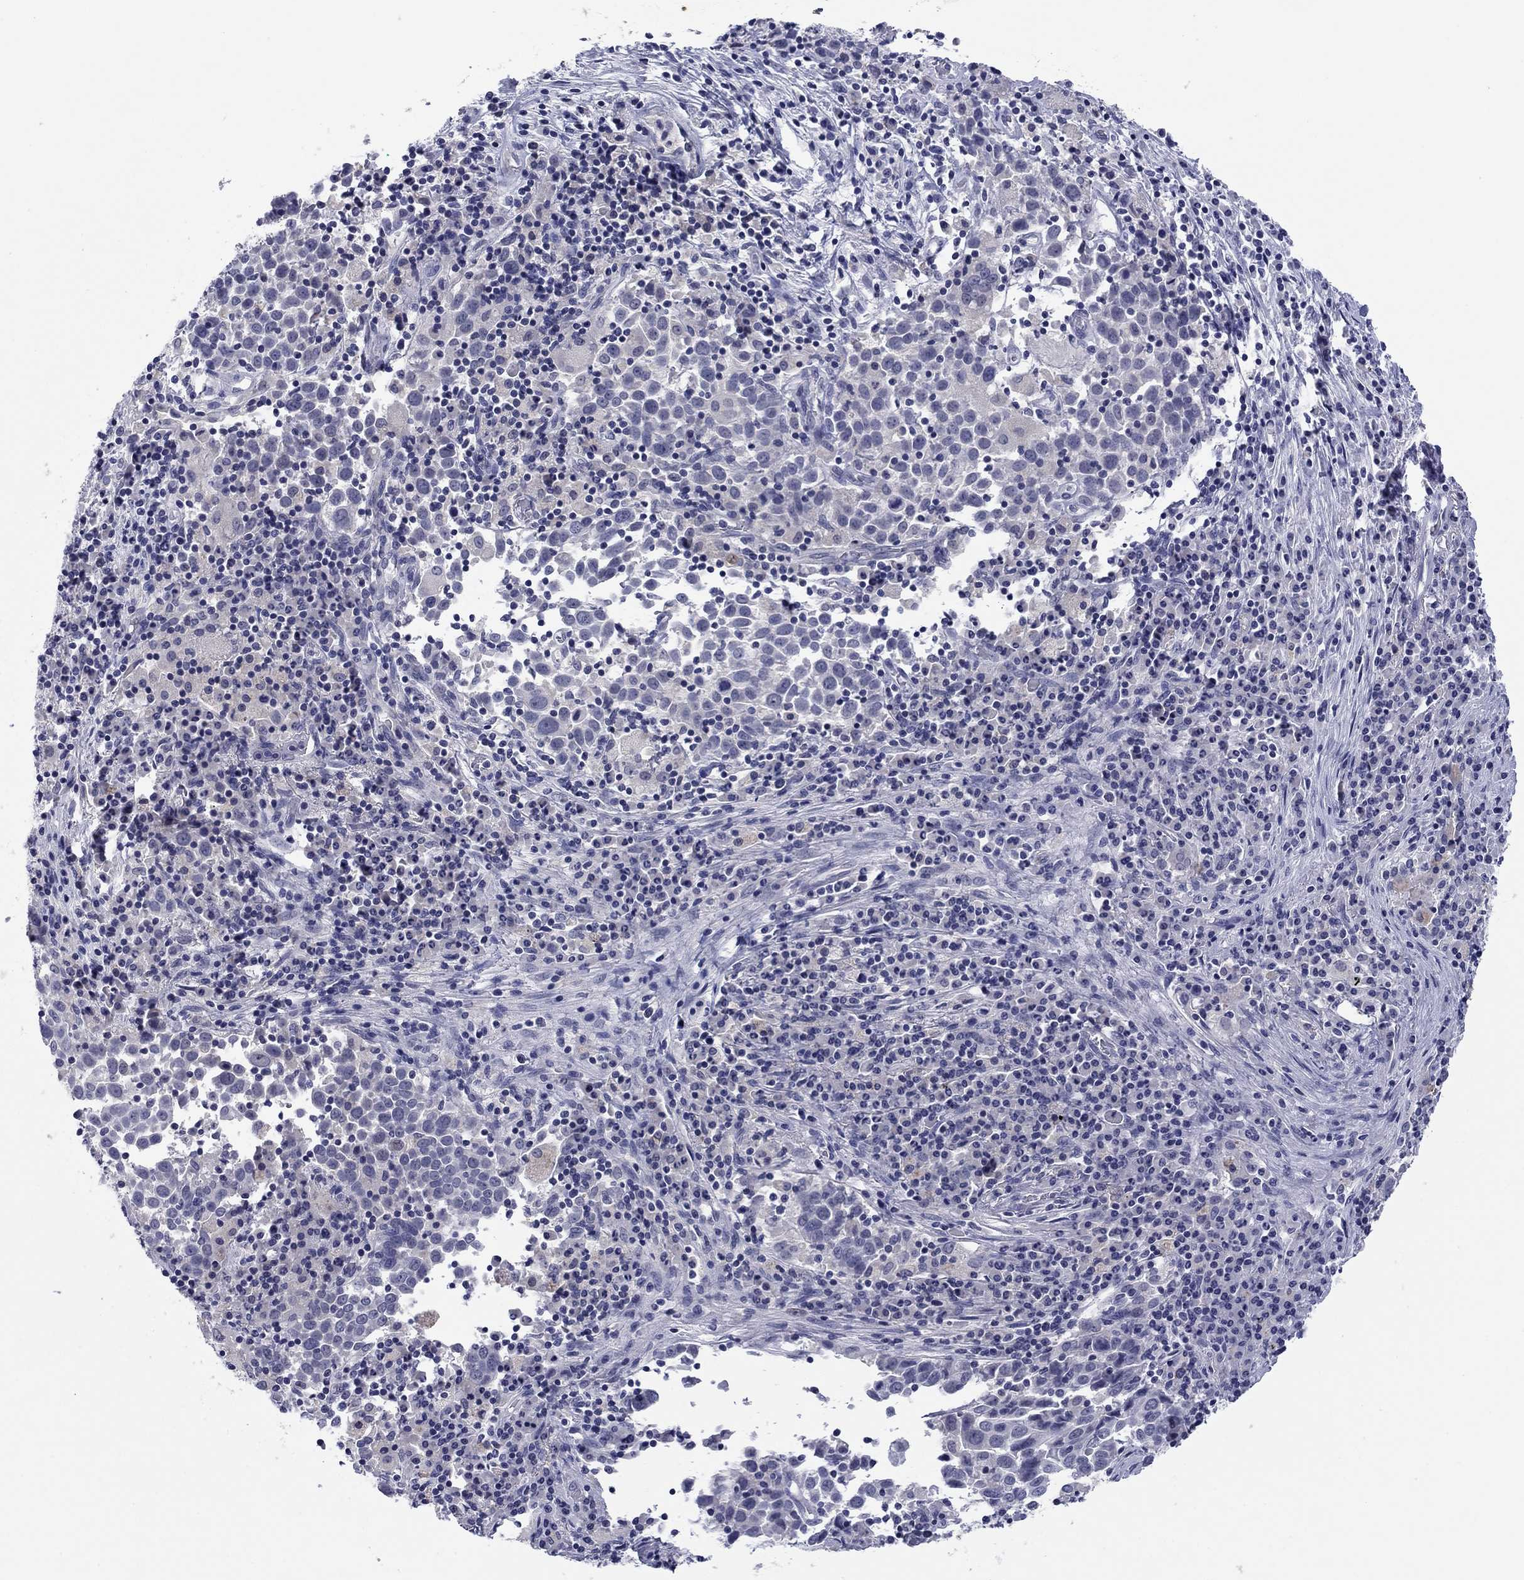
{"staining": {"intensity": "negative", "quantity": "none", "location": "none"}, "tissue": "lung cancer", "cell_type": "Tumor cells", "image_type": "cancer", "snomed": [{"axis": "morphology", "description": "Squamous cell carcinoma, NOS"}, {"axis": "topography", "description": "Lung"}], "caption": "Immunohistochemistry of human lung cancer (squamous cell carcinoma) reveals no staining in tumor cells.", "gene": "TCFL5", "patient": {"sex": "male", "age": 57}}